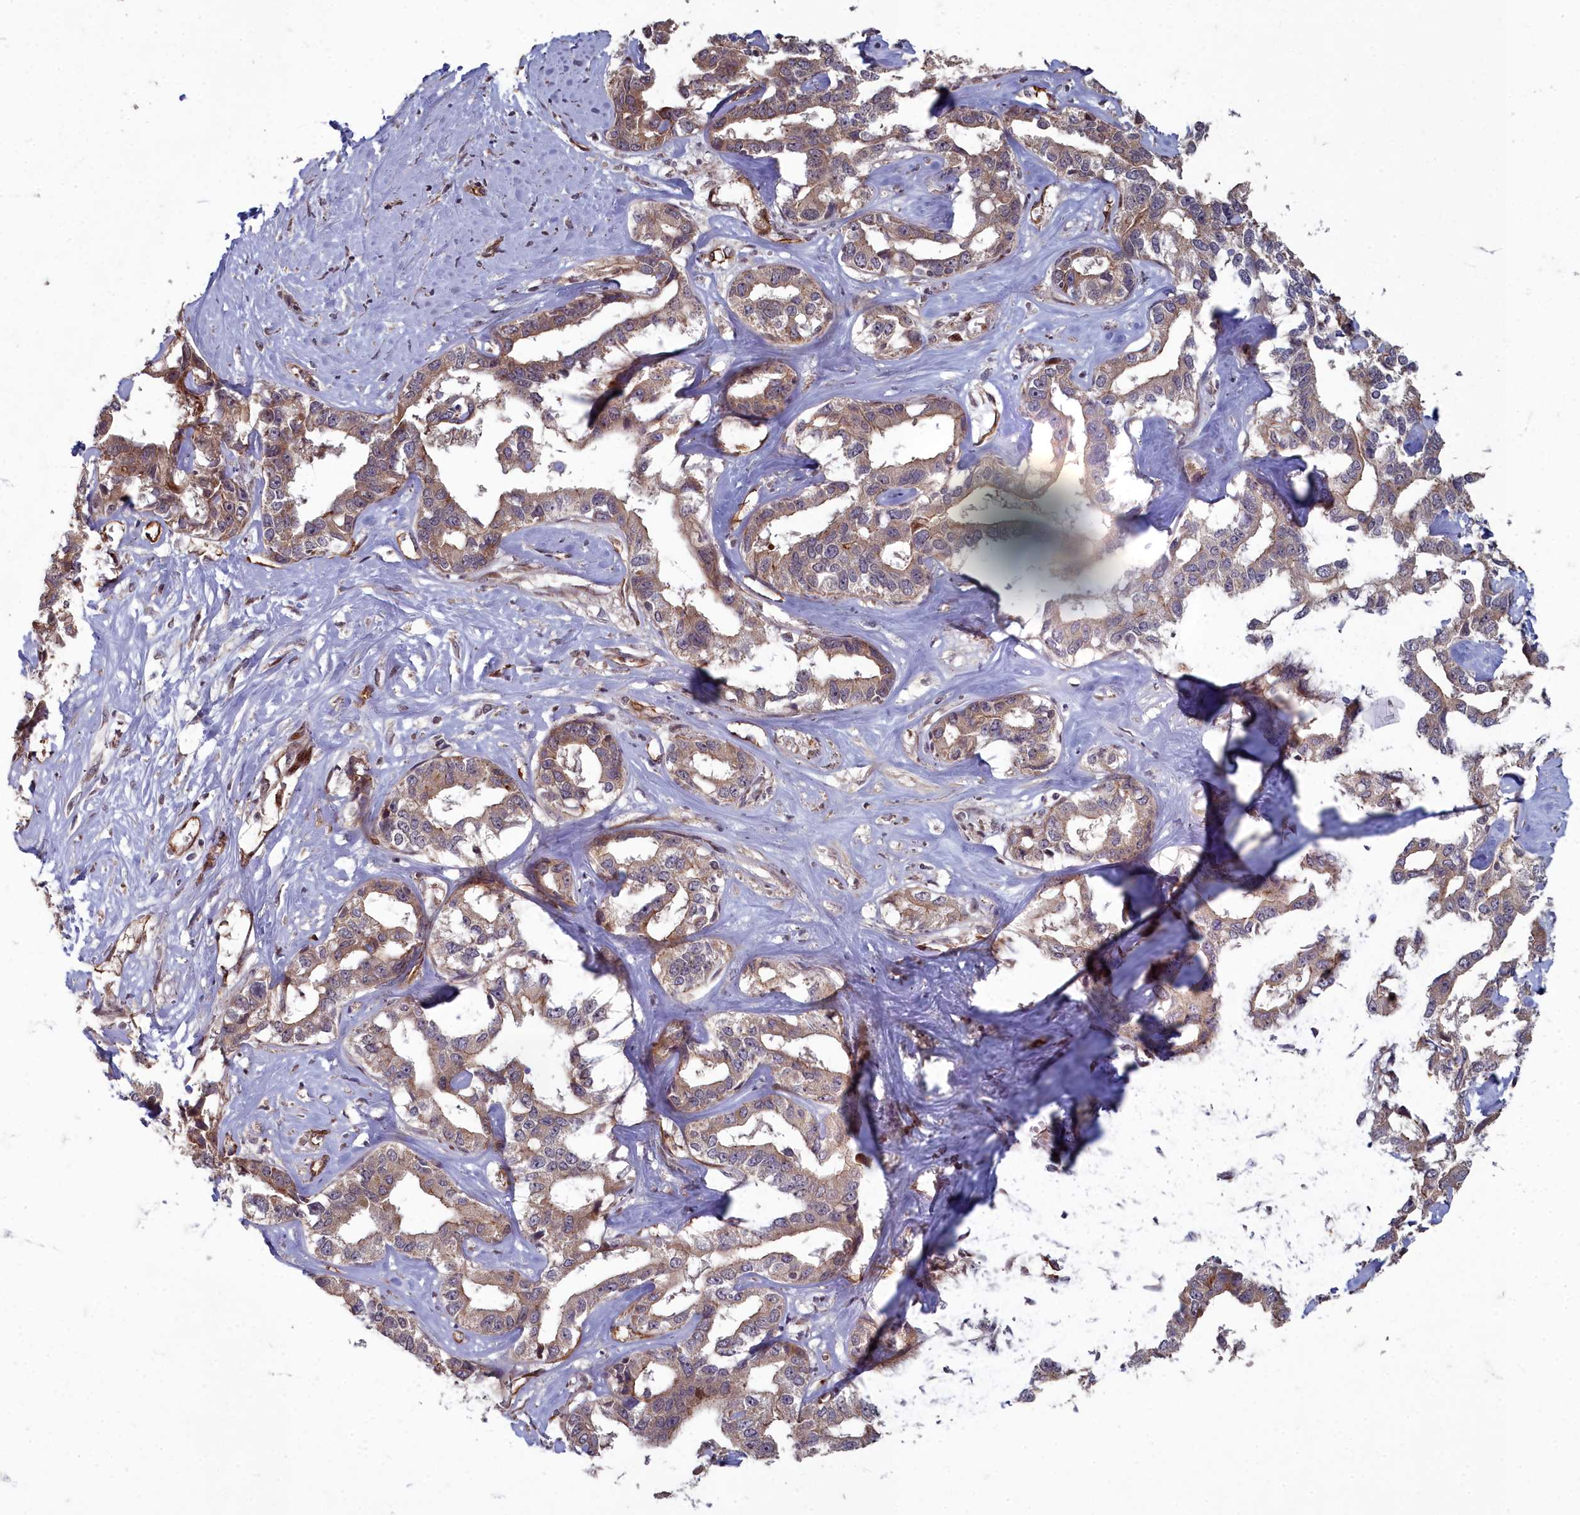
{"staining": {"intensity": "moderate", "quantity": ">75%", "location": "cytoplasmic/membranous"}, "tissue": "liver cancer", "cell_type": "Tumor cells", "image_type": "cancer", "snomed": [{"axis": "morphology", "description": "Cholangiocarcinoma"}, {"axis": "topography", "description": "Liver"}], "caption": "Liver cancer stained with a protein marker reveals moderate staining in tumor cells.", "gene": "TSPYL4", "patient": {"sex": "male", "age": 59}}